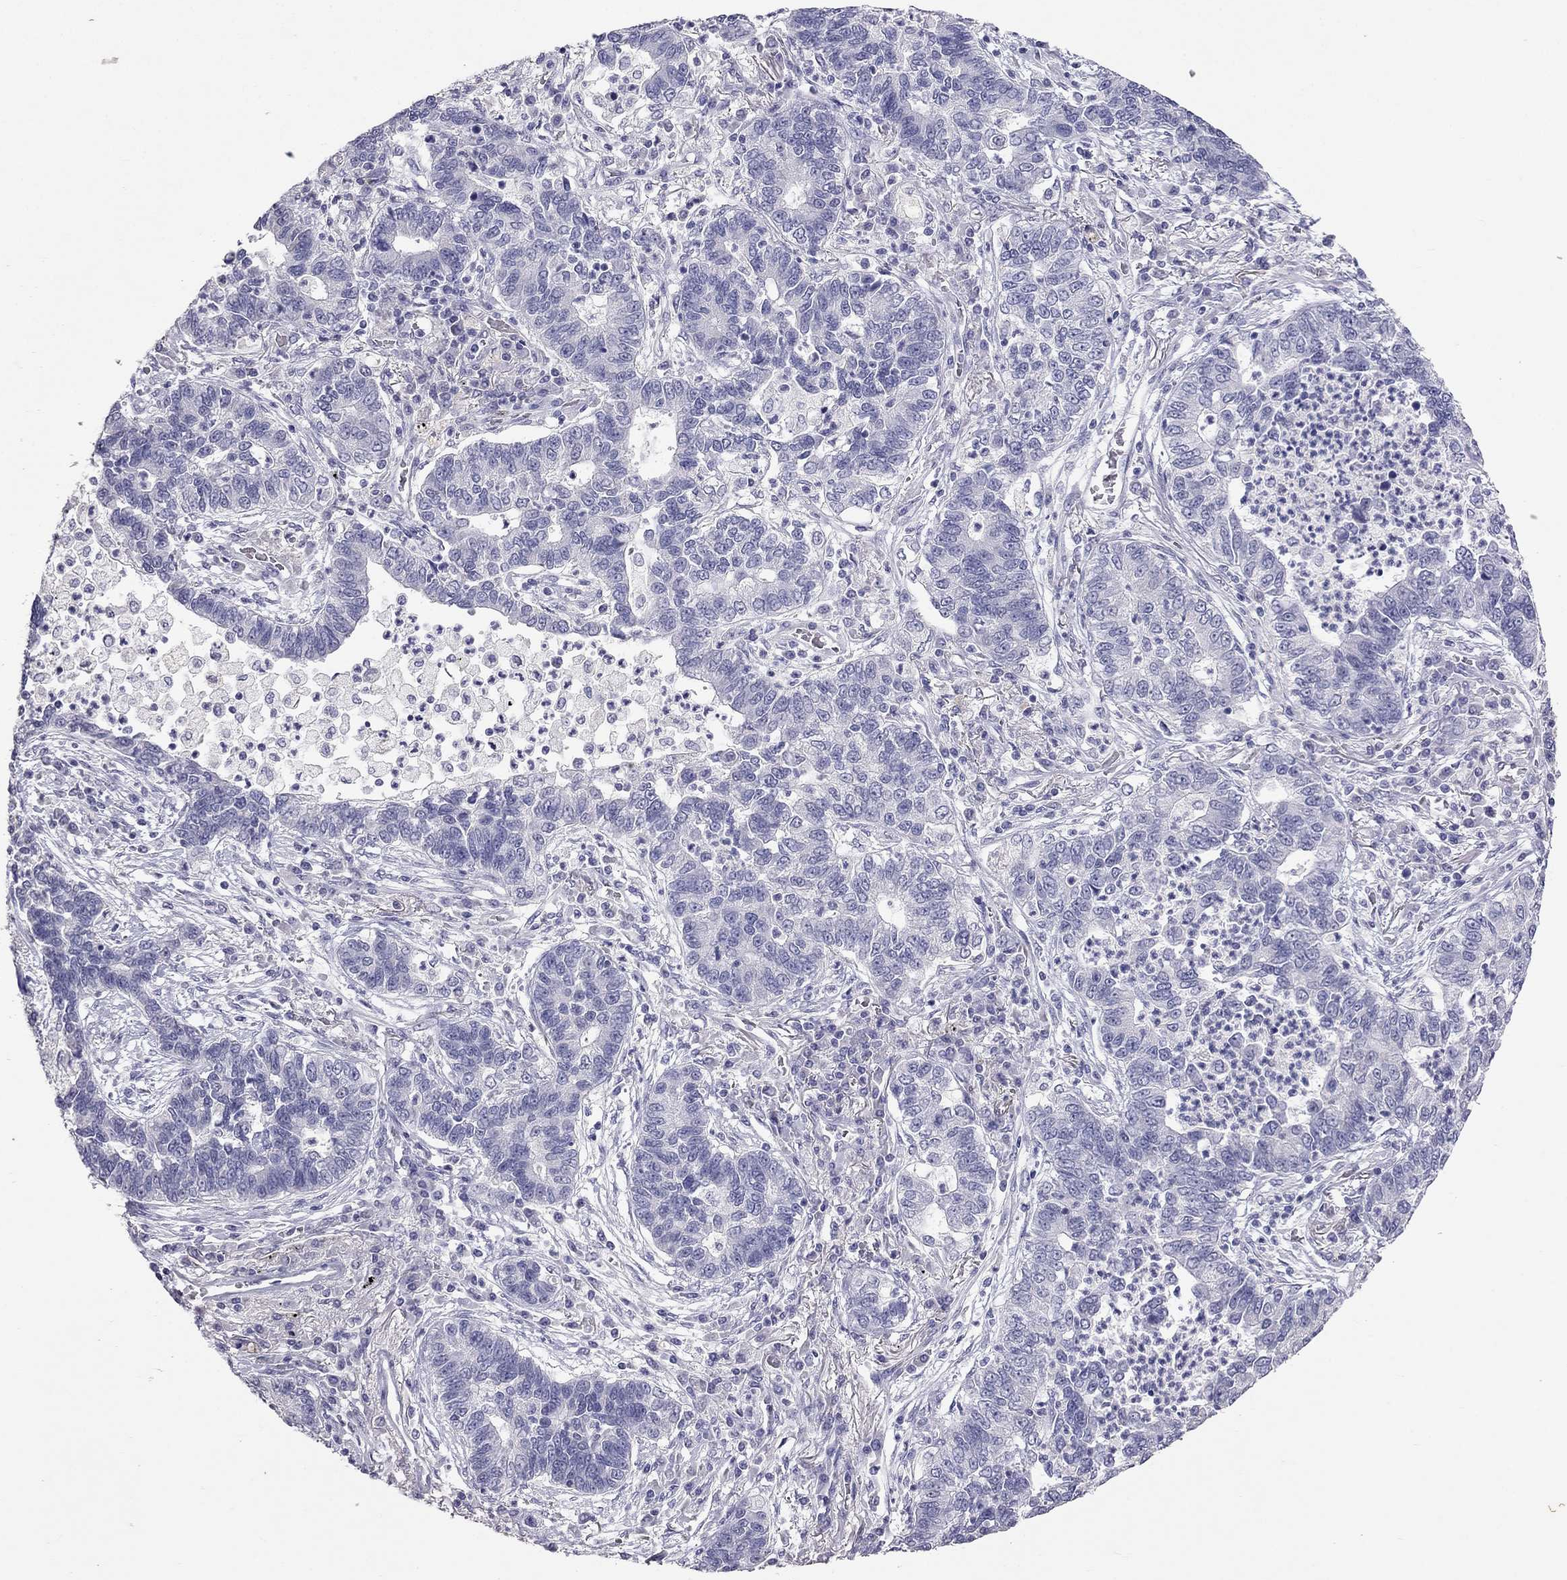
{"staining": {"intensity": "negative", "quantity": "none", "location": "none"}, "tissue": "lung cancer", "cell_type": "Tumor cells", "image_type": "cancer", "snomed": [{"axis": "morphology", "description": "Adenocarcinoma, NOS"}, {"axis": "topography", "description": "Lung"}], "caption": "This is an IHC image of human adenocarcinoma (lung). There is no expression in tumor cells.", "gene": "PSMB11", "patient": {"sex": "female", "age": 57}}